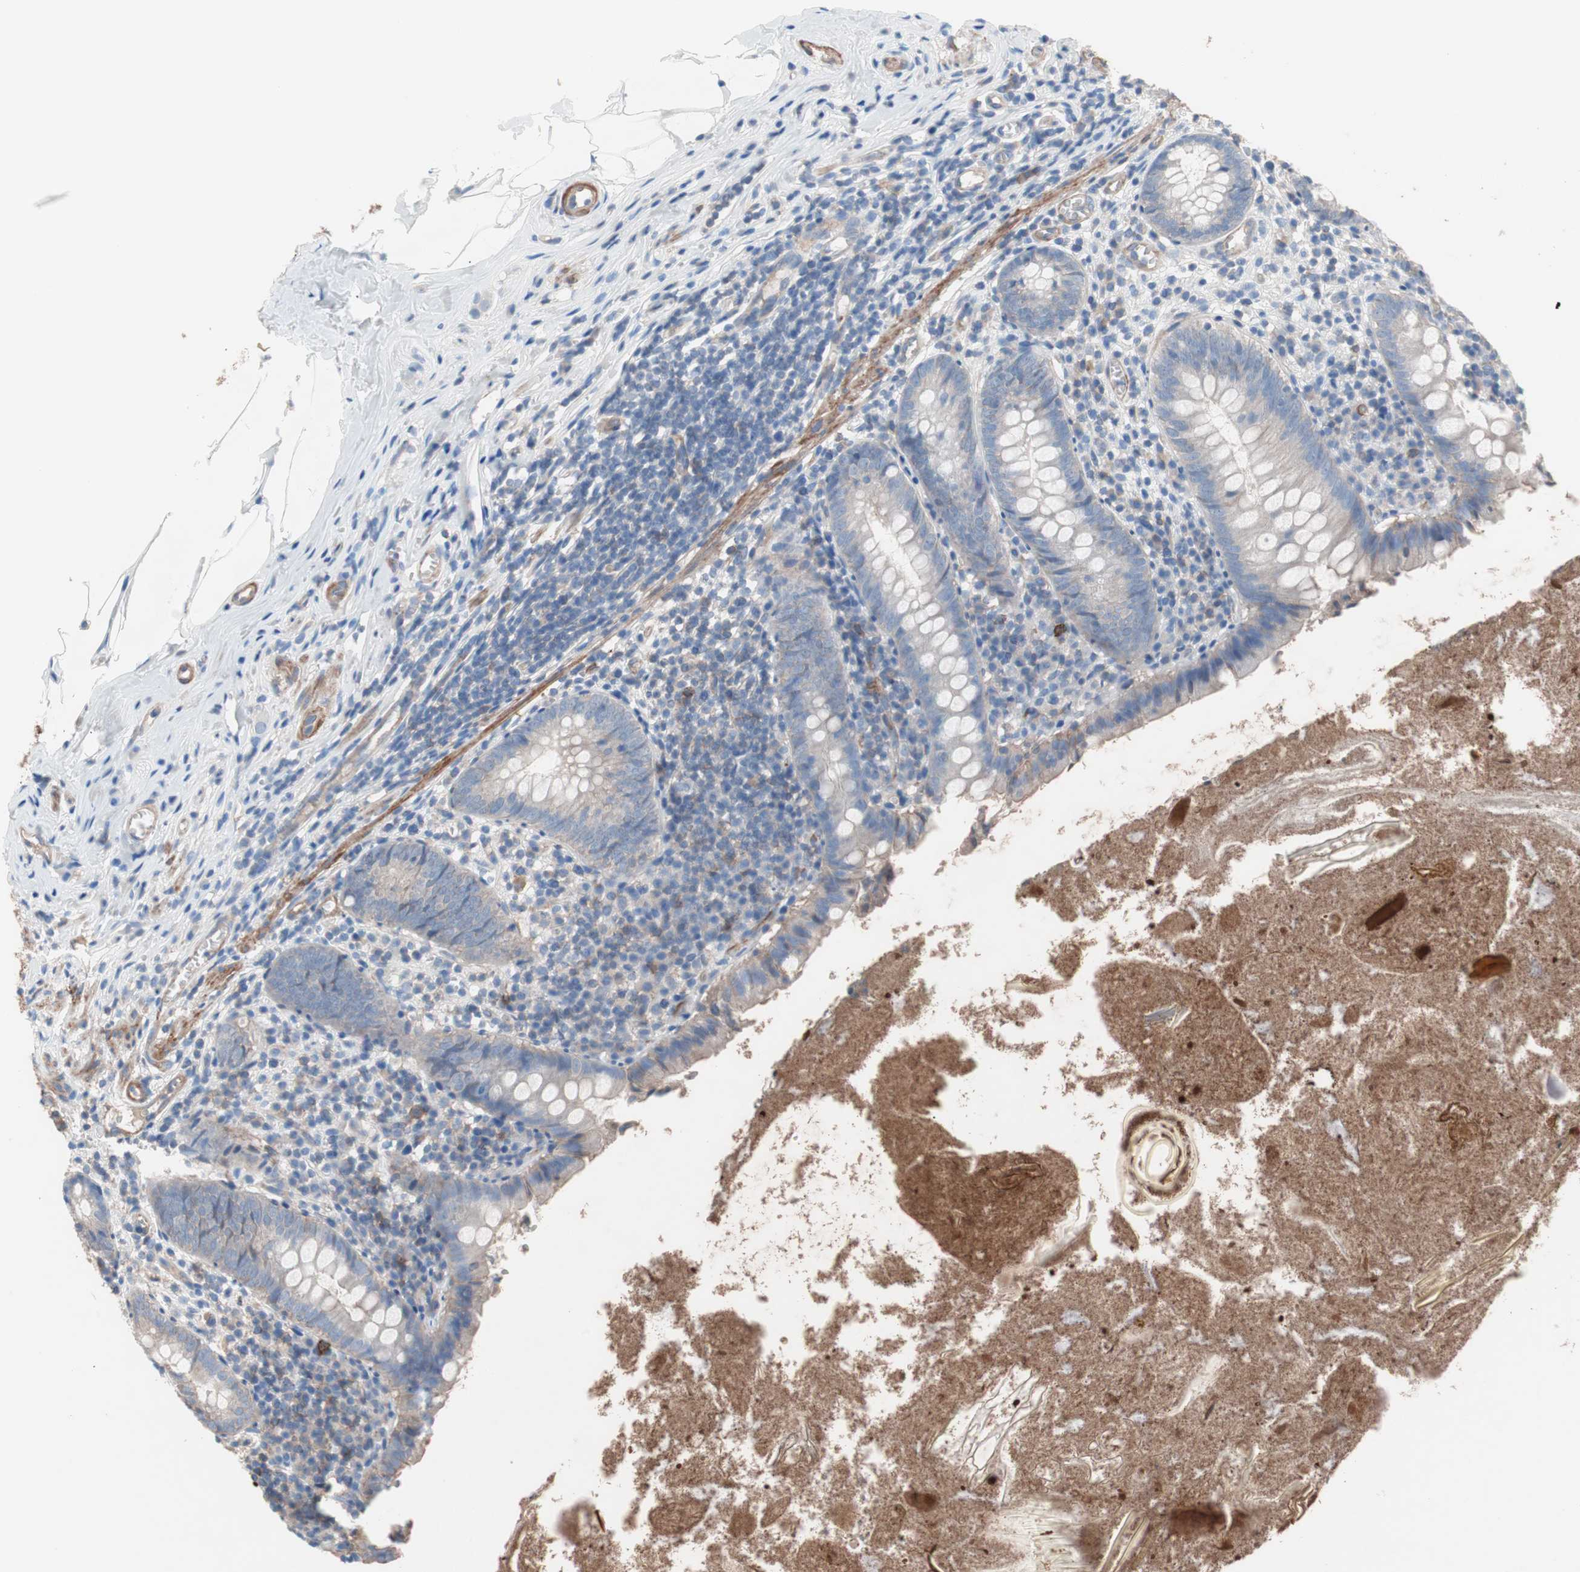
{"staining": {"intensity": "negative", "quantity": "none", "location": "none"}, "tissue": "appendix", "cell_type": "Glandular cells", "image_type": "normal", "snomed": [{"axis": "morphology", "description": "Normal tissue, NOS"}, {"axis": "topography", "description": "Appendix"}], "caption": "This is an immunohistochemistry micrograph of benign appendix. There is no expression in glandular cells.", "gene": "GPR160", "patient": {"sex": "male", "age": 52}}